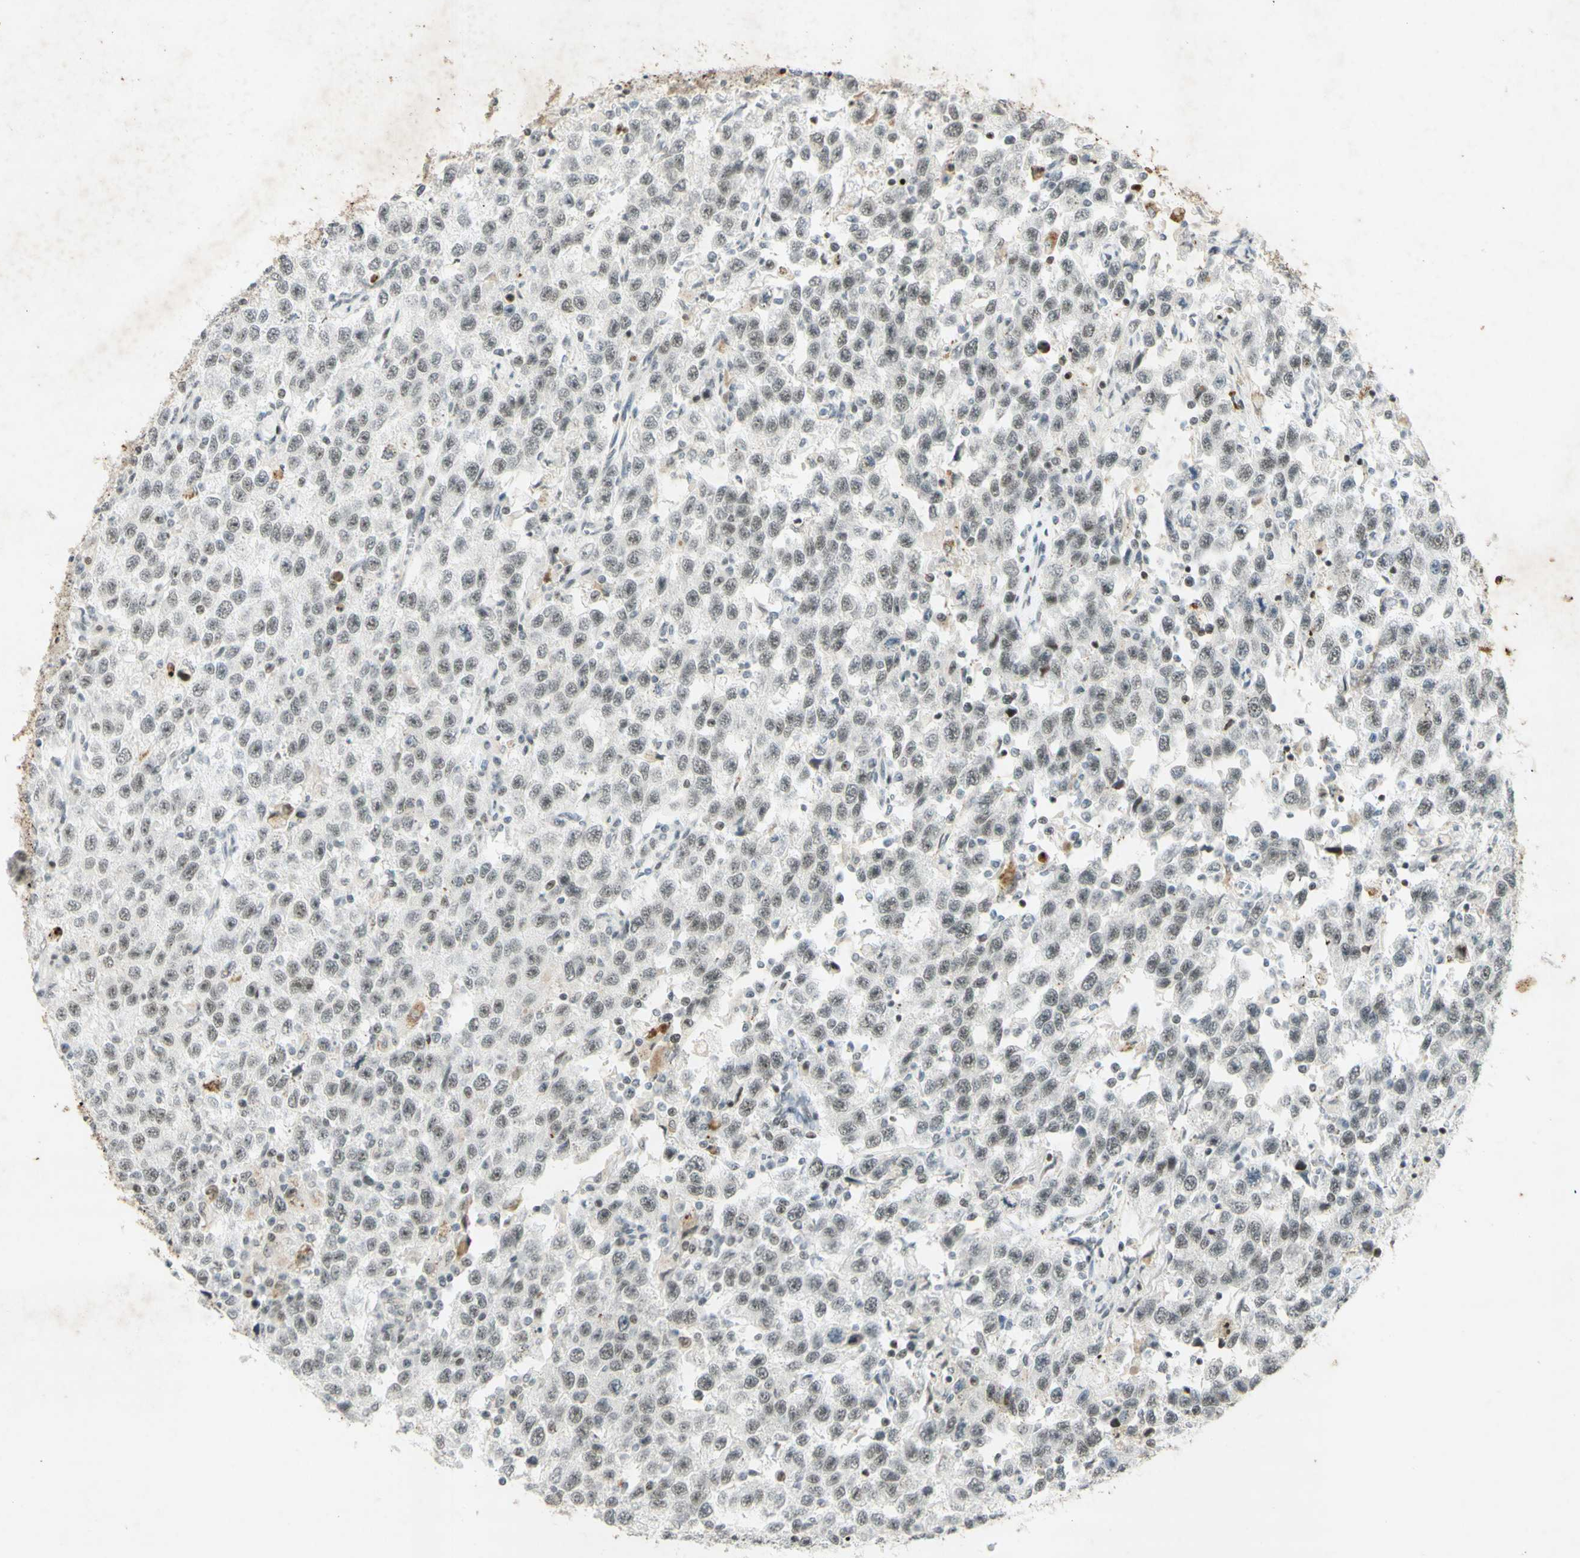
{"staining": {"intensity": "moderate", "quantity": ">75%", "location": "nuclear"}, "tissue": "testis cancer", "cell_type": "Tumor cells", "image_type": "cancer", "snomed": [{"axis": "morphology", "description": "Seminoma, NOS"}, {"axis": "topography", "description": "Testis"}], "caption": "The histopathology image reveals staining of testis cancer, revealing moderate nuclear protein staining (brown color) within tumor cells. The protein is stained brown, and the nuclei are stained in blue (DAB IHC with brightfield microscopy, high magnification).", "gene": "IRF1", "patient": {"sex": "male", "age": 41}}